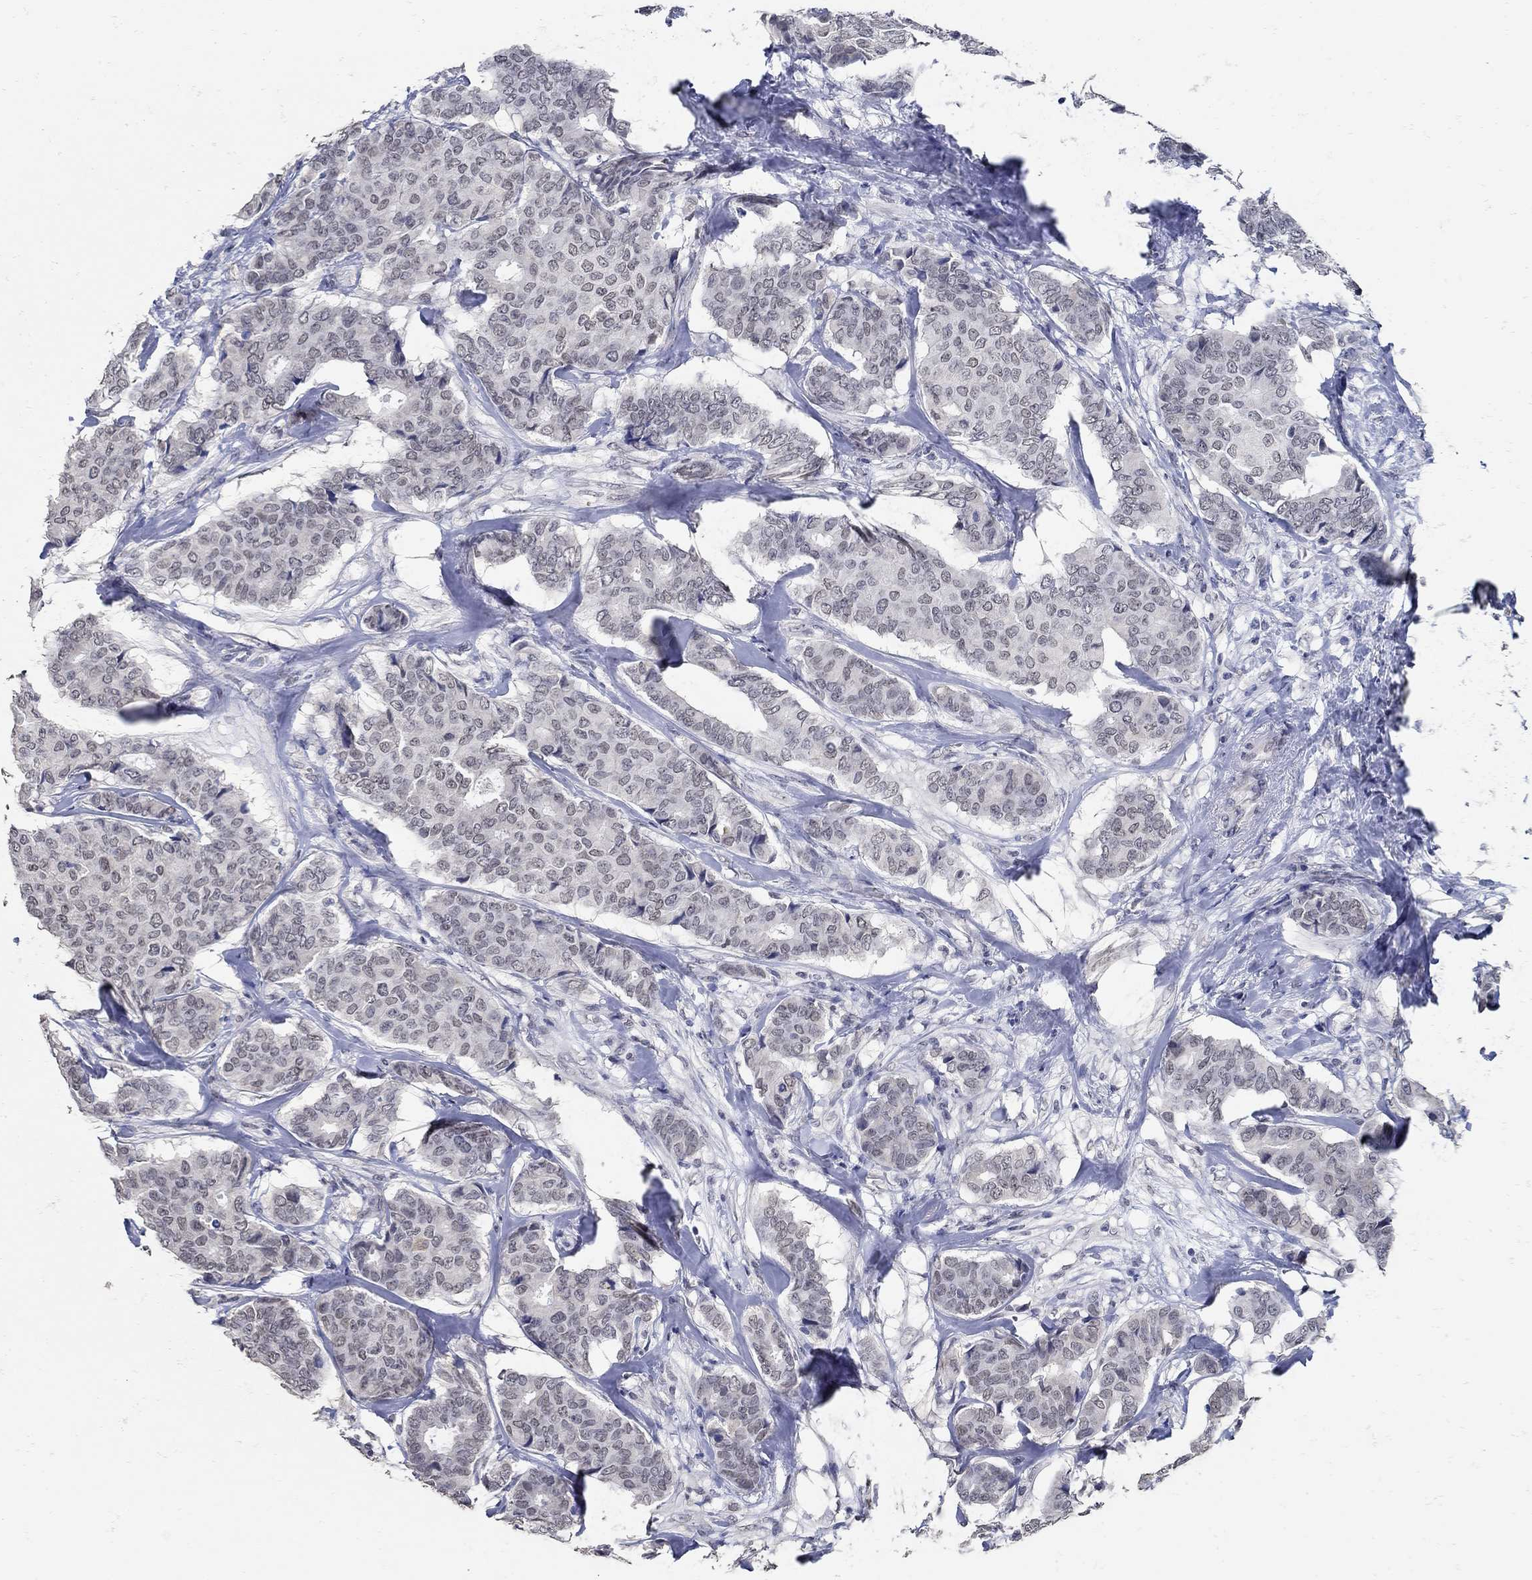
{"staining": {"intensity": "negative", "quantity": "none", "location": "none"}, "tissue": "breast cancer", "cell_type": "Tumor cells", "image_type": "cancer", "snomed": [{"axis": "morphology", "description": "Duct carcinoma"}, {"axis": "topography", "description": "Breast"}], "caption": "The histopathology image exhibits no significant staining in tumor cells of invasive ductal carcinoma (breast).", "gene": "KCNN3", "patient": {"sex": "female", "age": 75}}